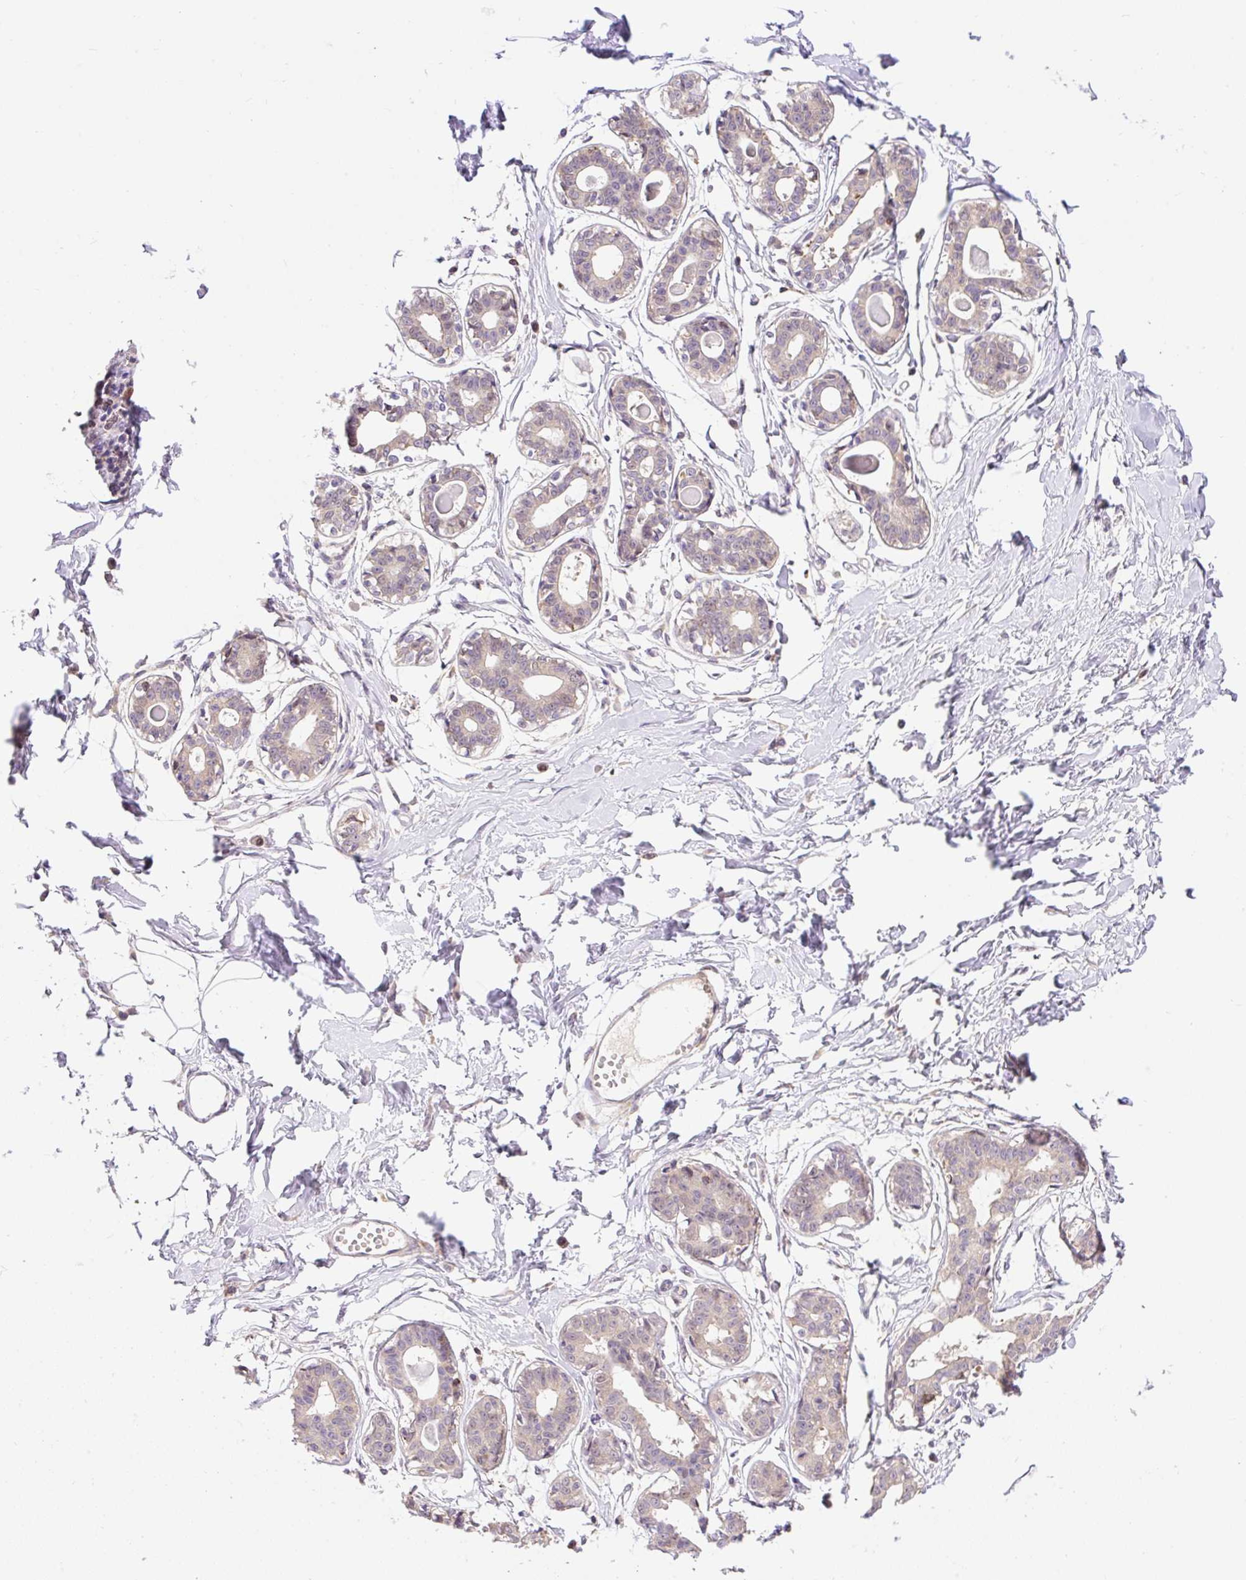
{"staining": {"intensity": "negative", "quantity": "none", "location": "none"}, "tissue": "breast", "cell_type": "Adipocytes", "image_type": "normal", "snomed": [{"axis": "morphology", "description": "Normal tissue, NOS"}, {"axis": "topography", "description": "Breast"}], "caption": "High magnification brightfield microscopy of benign breast stained with DAB (brown) and counterstained with hematoxylin (blue): adipocytes show no significant staining. (DAB IHC with hematoxylin counter stain).", "gene": "CARD11", "patient": {"sex": "female", "age": 45}}